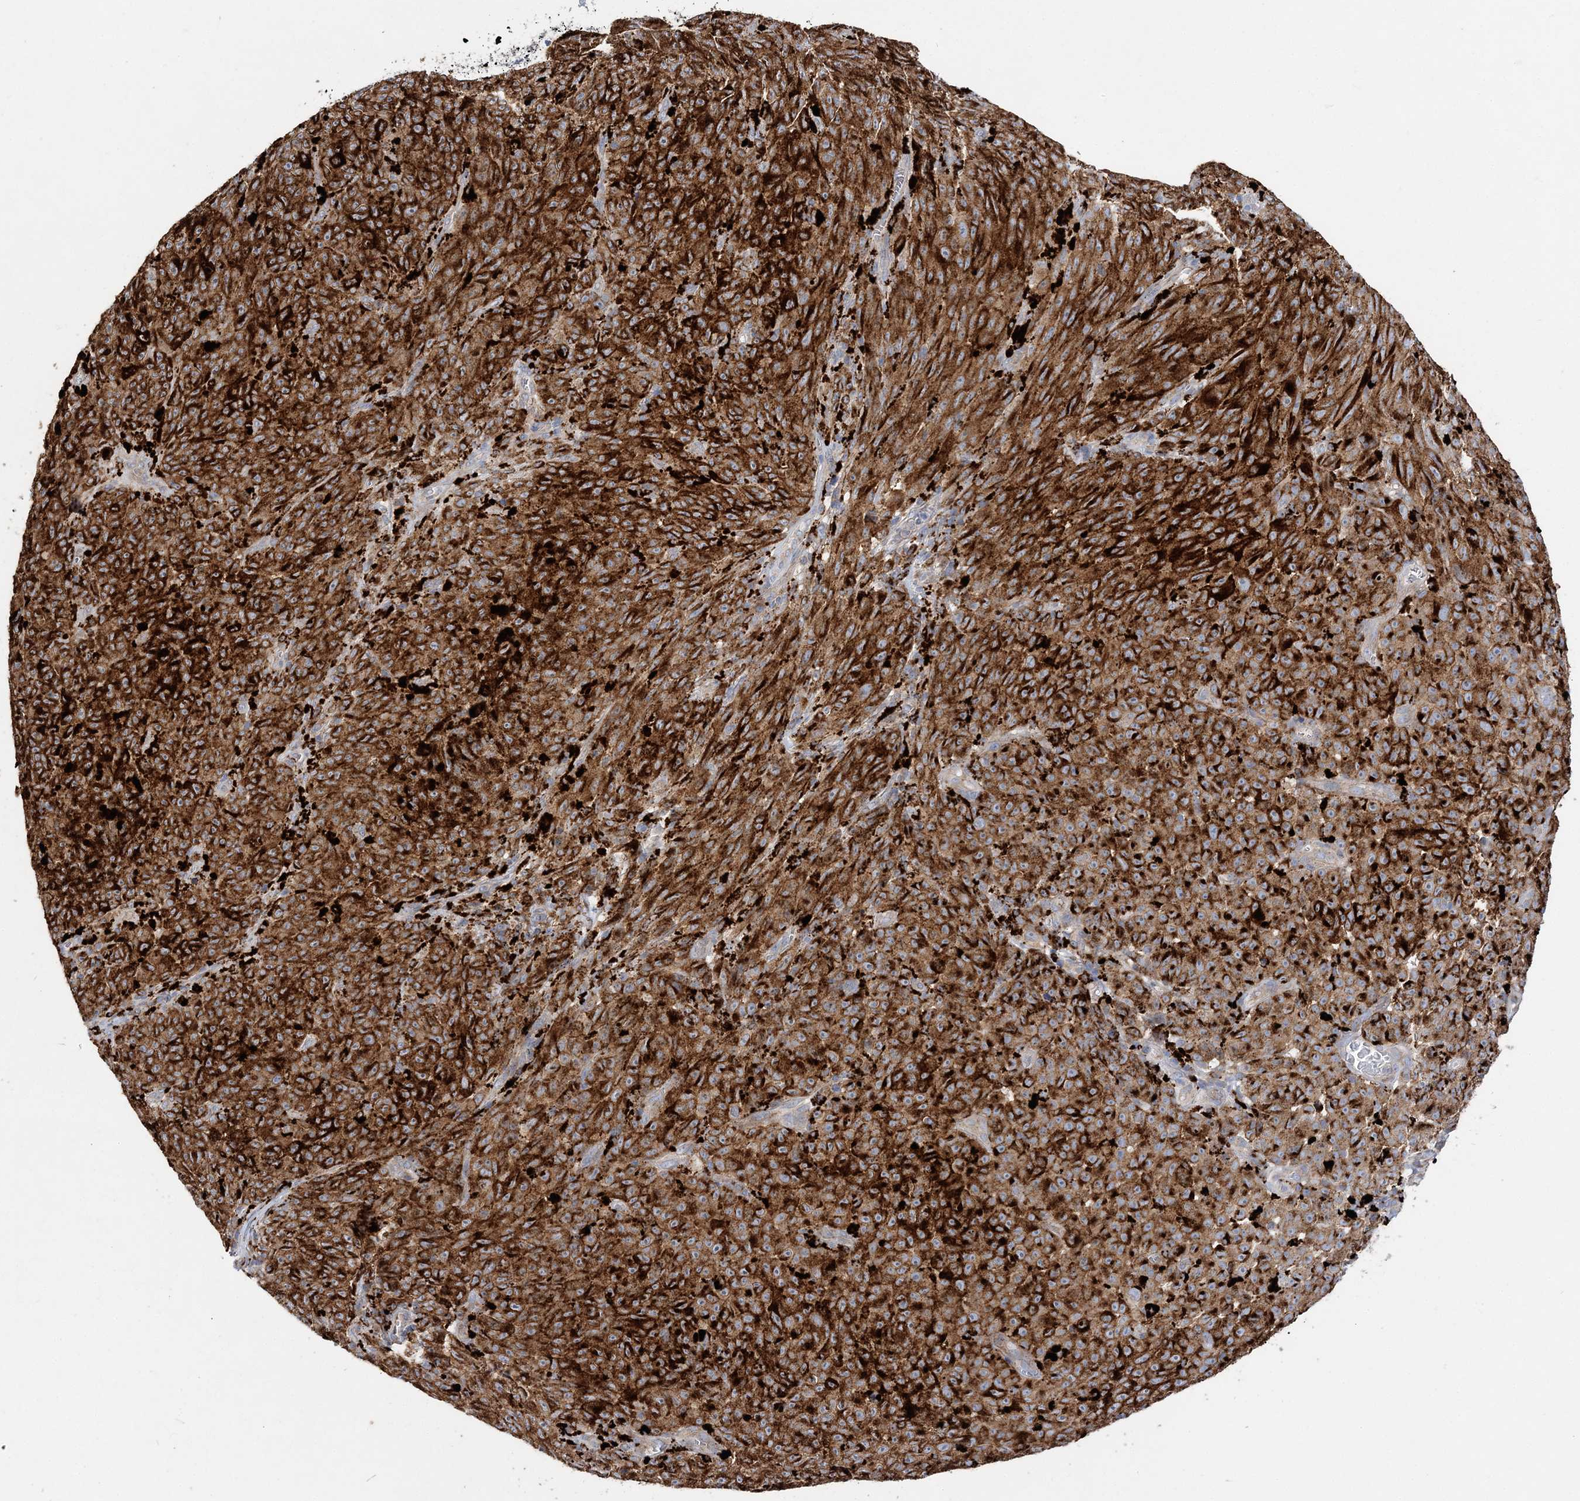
{"staining": {"intensity": "strong", "quantity": ">75%", "location": "cytoplasmic/membranous"}, "tissue": "melanoma", "cell_type": "Tumor cells", "image_type": "cancer", "snomed": [{"axis": "morphology", "description": "Malignant melanoma, NOS"}, {"axis": "topography", "description": "Skin"}], "caption": "Immunohistochemical staining of malignant melanoma exhibits high levels of strong cytoplasmic/membranous expression in about >75% of tumor cells.", "gene": "C3orf38", "patient": {"sex": "female", "age": 82}}